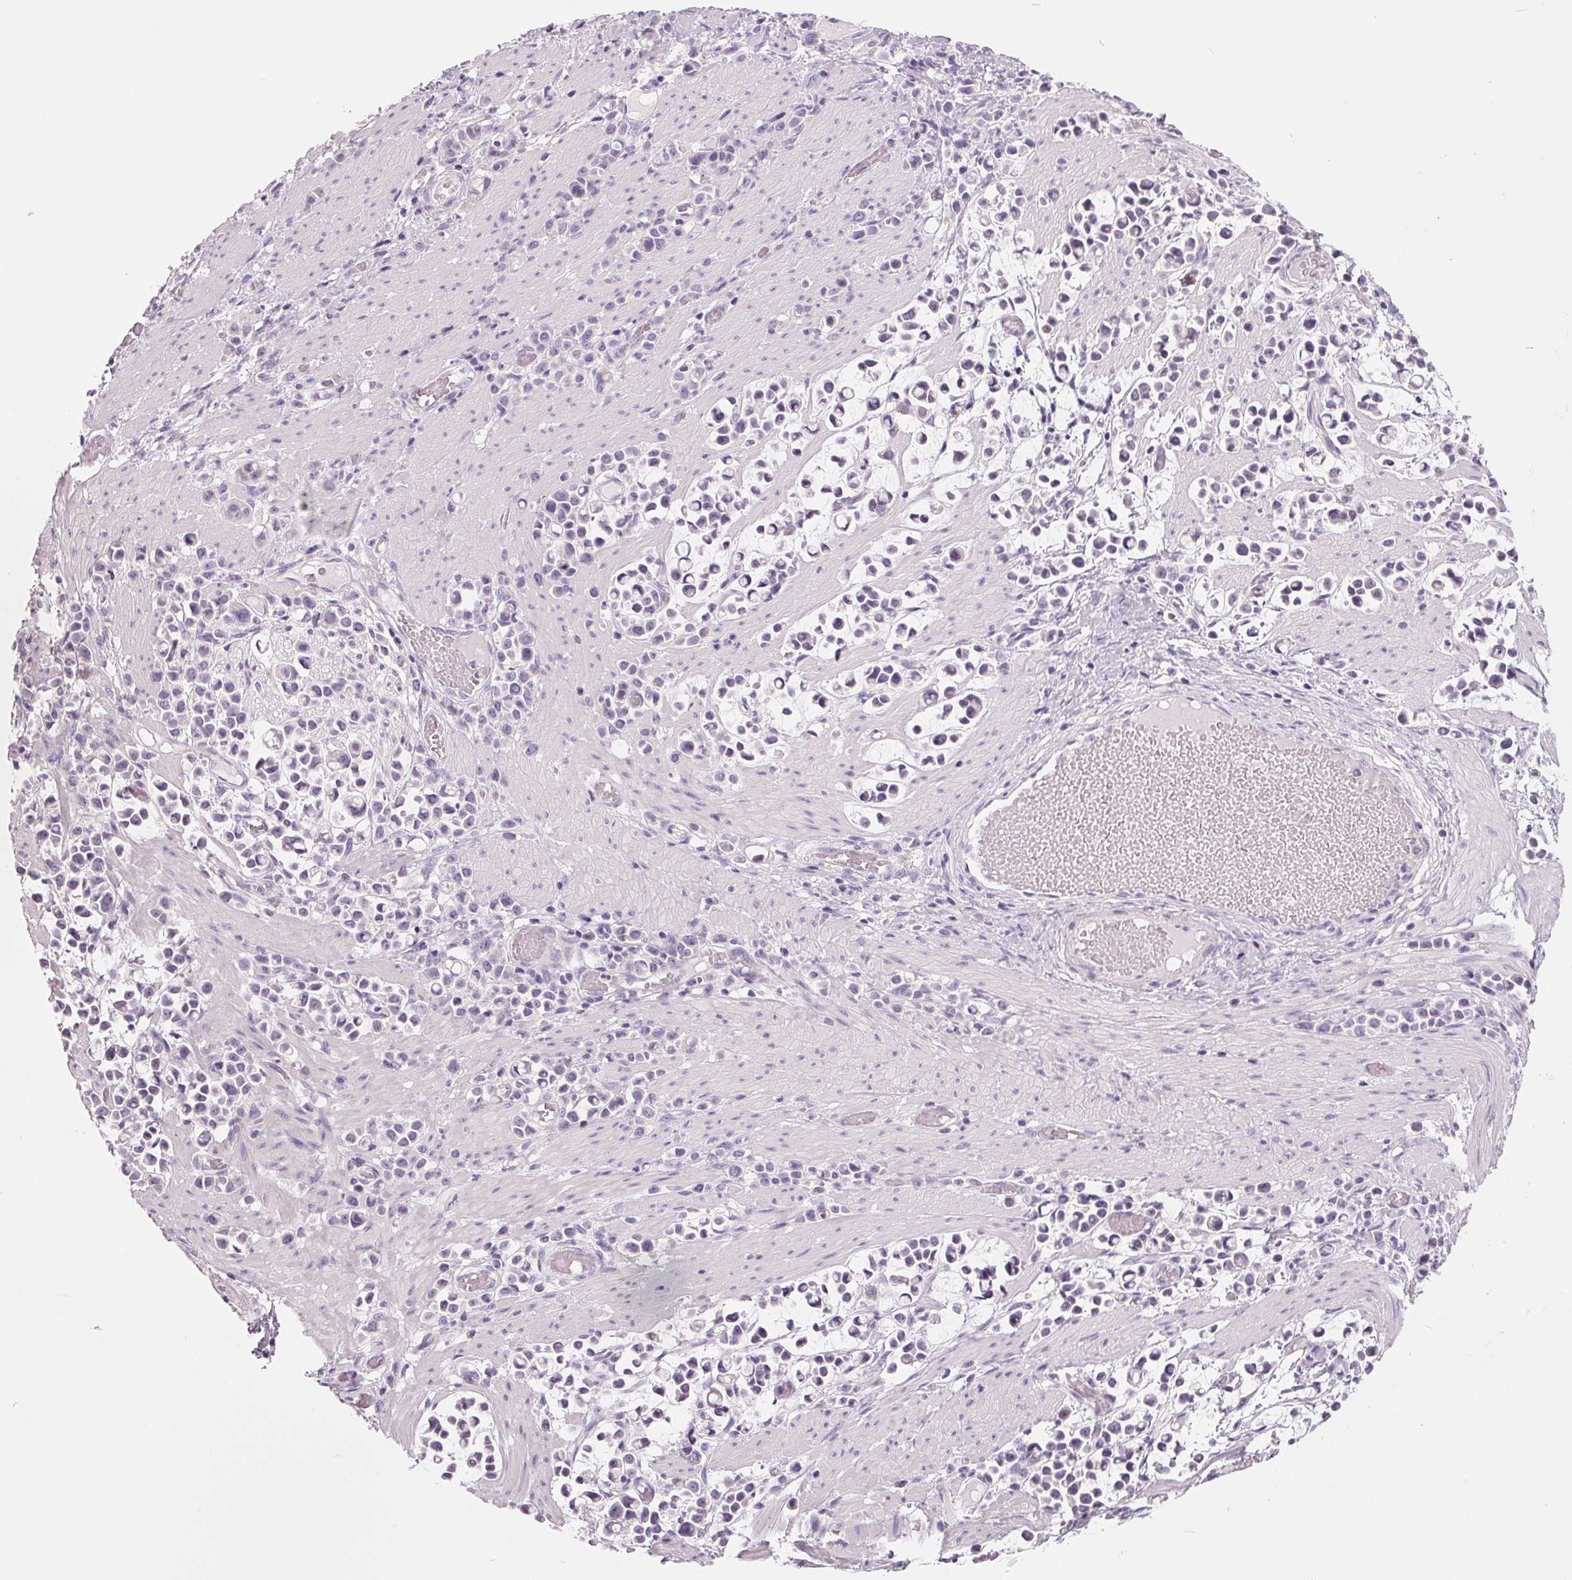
{"staining": {"intensity": "negative", "quantity": "none", "location": "none"}, "tissue": "stomach cancer", "cell_type": "Tumor cells", "image_type": "cancer", "snomed": [{"axis": "morphology", "description": "Adenocarcinoma, NOS"}, {"axis": "topography", "description": "Stomach"}], "caption": "Stomach cancer was stained to show a protein in brown. There is no significant positivity in tumor cells. (DAB (3,3'-diaminobenzidine) IHC with hematoxylin counter stain).", "gene": "FTCD", "patient": {"sex": "male", "age": 82}}